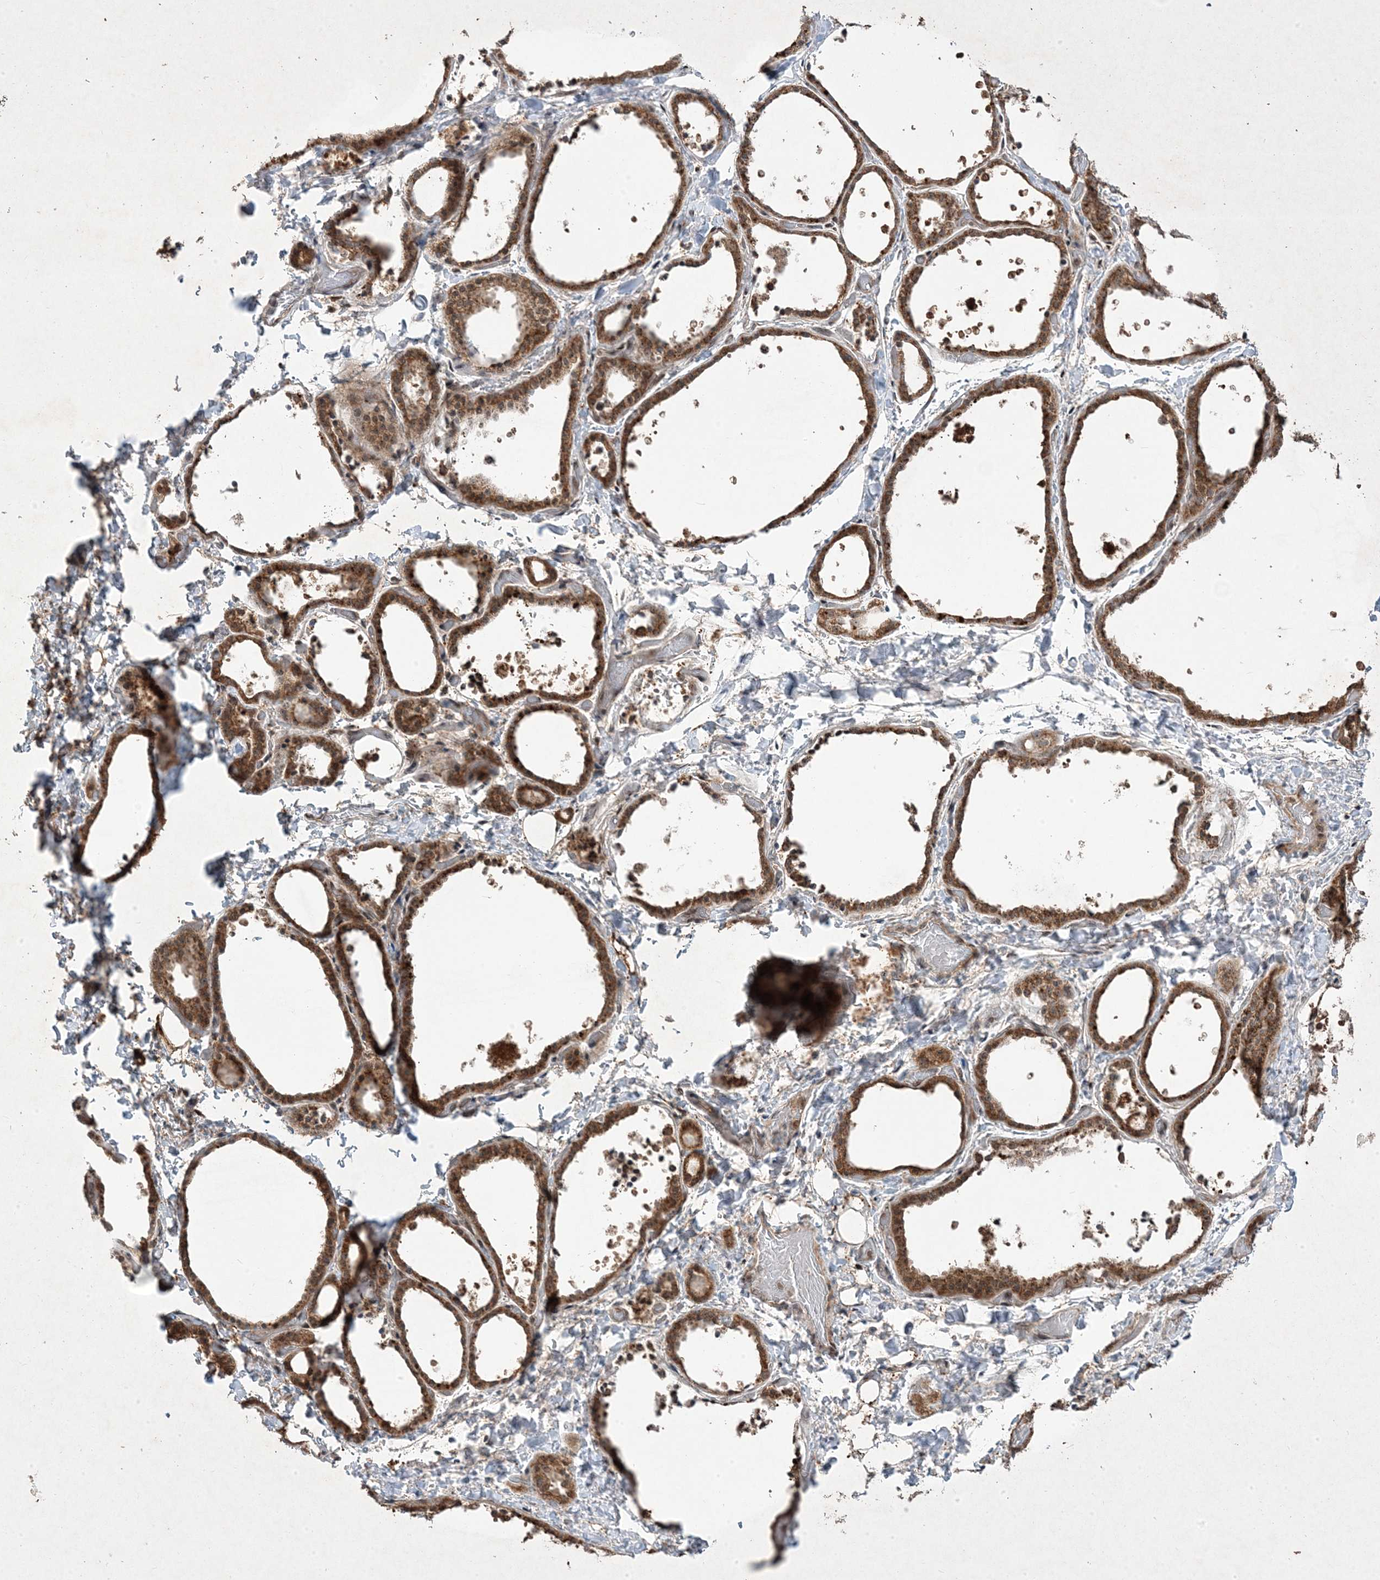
{"staining": {"intensity": "moderate", "quantity": ">75%", "location": "cytoplasmic/membranous"}, "tissue": "thyroid gland", "cell_type": "Glandular cells", "image_type": "normal", "snomed": [{"axis": "morphology", "description": "Normal tissue, NOS"}, {"axis": "topography", "description": "Thyroid gland"}], "caption": "Thyroid gland was stained to show a protein in brown. There is medium levels of moderate cytoplasmic/membranous staining in approximately >75% of glandular cells.", "gene": "PLEKHM2", "patient": {"sex": "female", "age": 44}}